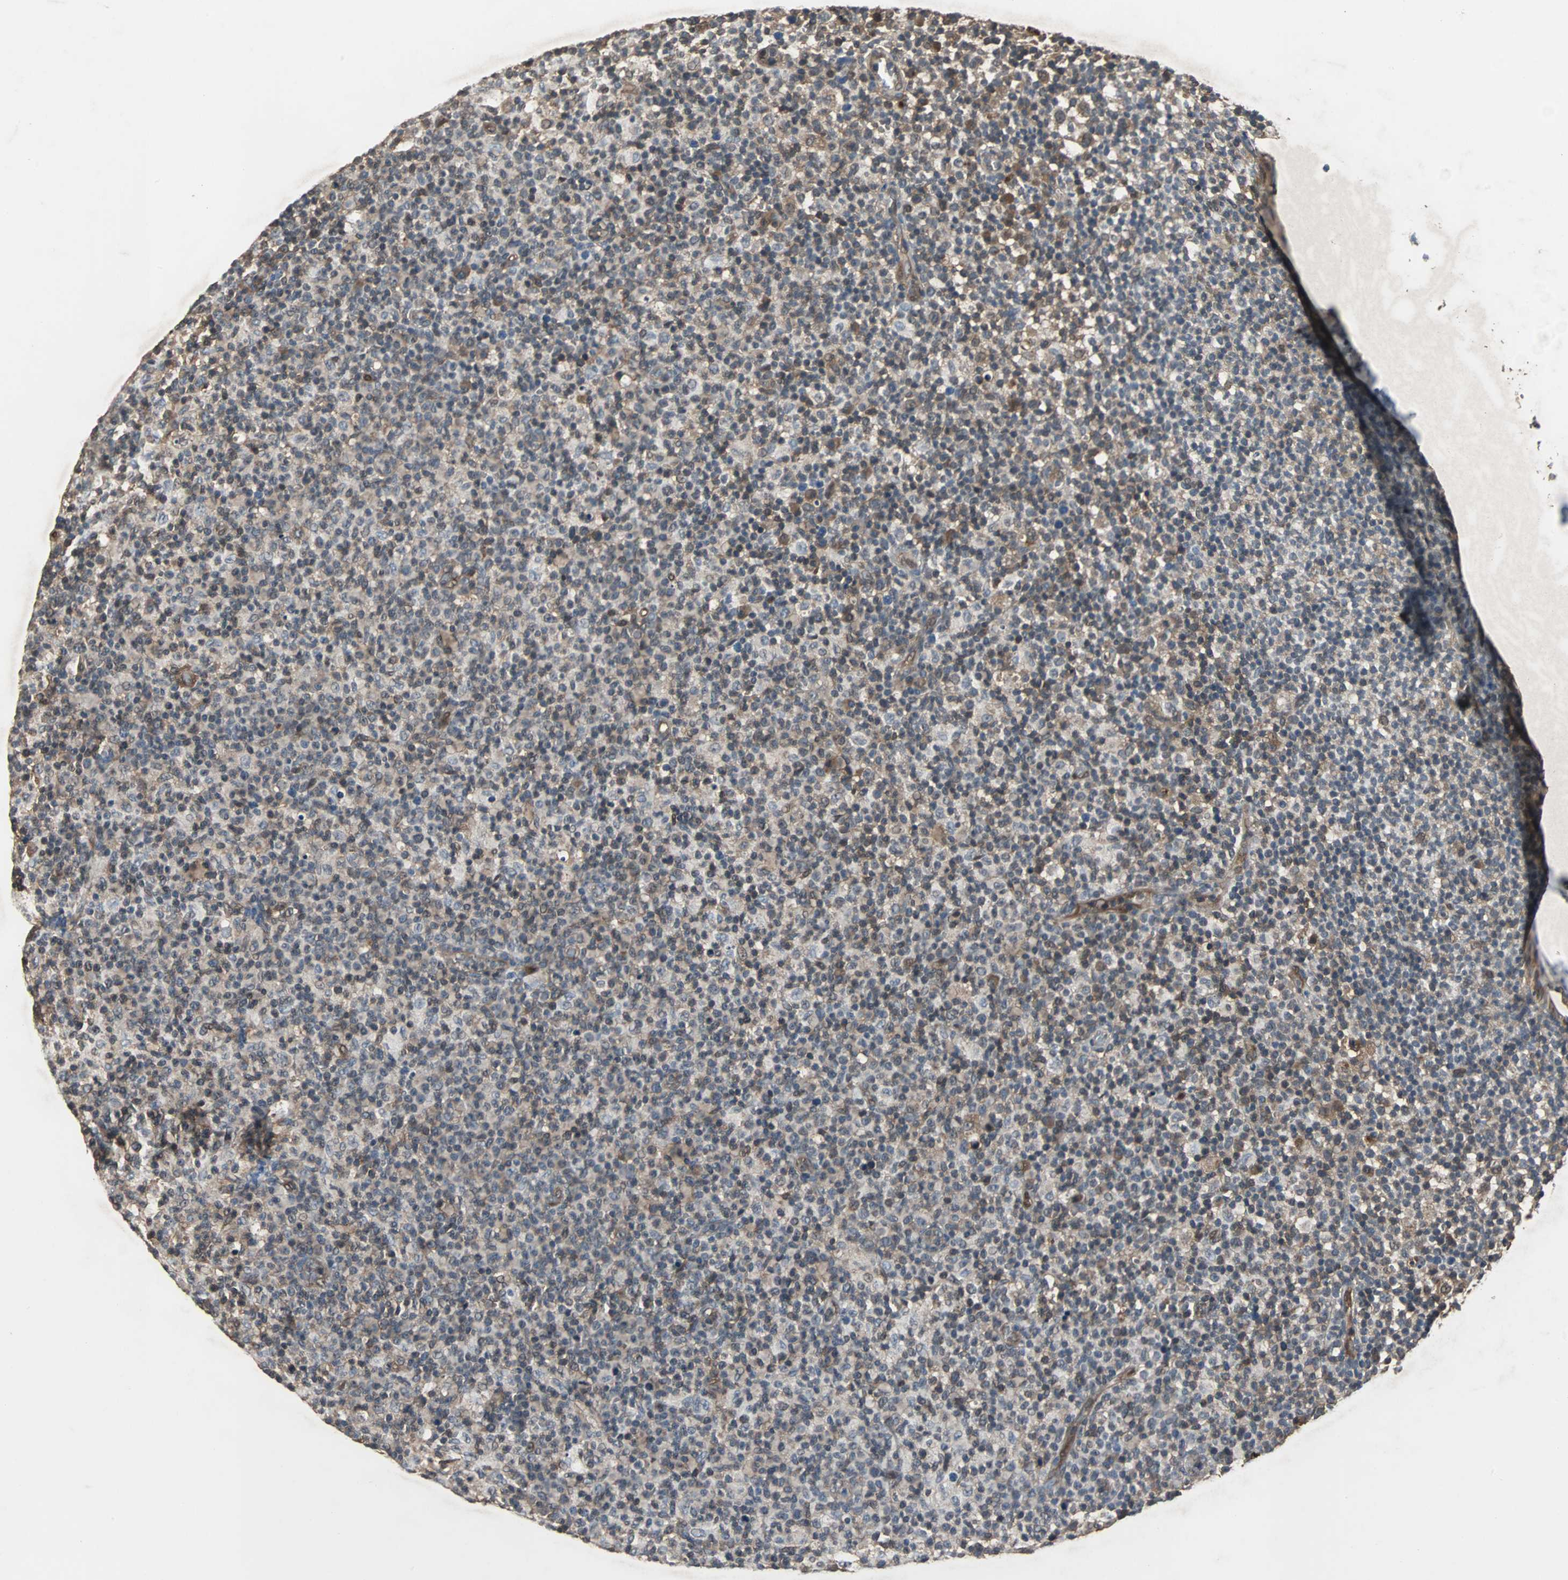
{"staining": {"intensity": "weak", "quantity": "<25%", "location": "cytoplasmic/membranous"}, "tissue": "lymph node", "cell_type": "Germinal center cells", "image_type": "normal", "snomed": [{"axis": "morphology", "description": "Normal tissue, NOS"}, {"axis": "morphology", "description": "Inflammation, NOS"}, {"axis": "topography", "description": "Lymph node"}], "caption": "Histopathology image shows no significant protein positivity in germinal center cells of normal lymph node. (Brightfield microscopy of DAB (3,3'-diaminobenzidine) immunohistochemistry at high magnification).", "gene": "NDRG1", "patient": {"sex": "male", "age": 55}}